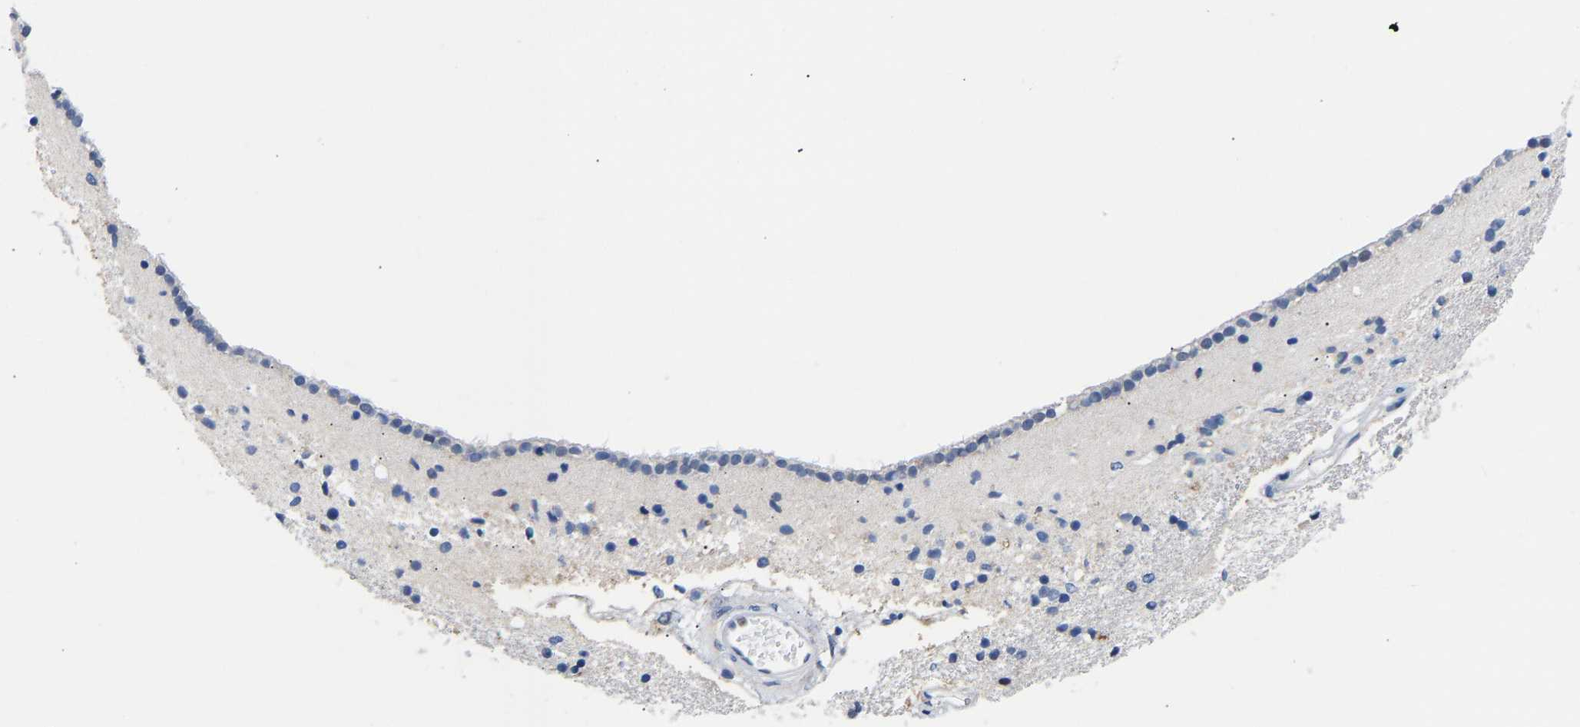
{"staining": {"intensity": "negative", "quantity": "none", "location": "none"}, "tissue": "caudate", "cell_type": "Glial cells", "image_type": "normal", "snomed": [{"axis": "morphology", "description": "Normal tissue, NOS"}, {"axis": "topography", "description": "Lateral ventricle wall"}], "caption": "Micrograph shows no protein expression in glial cells of normal caudate. (Immunohistochemistry (ihc), brightfield microscopy, high magnification).", "gene": "PTRHD1", "patient": {"sex": "male", "age": 45}}